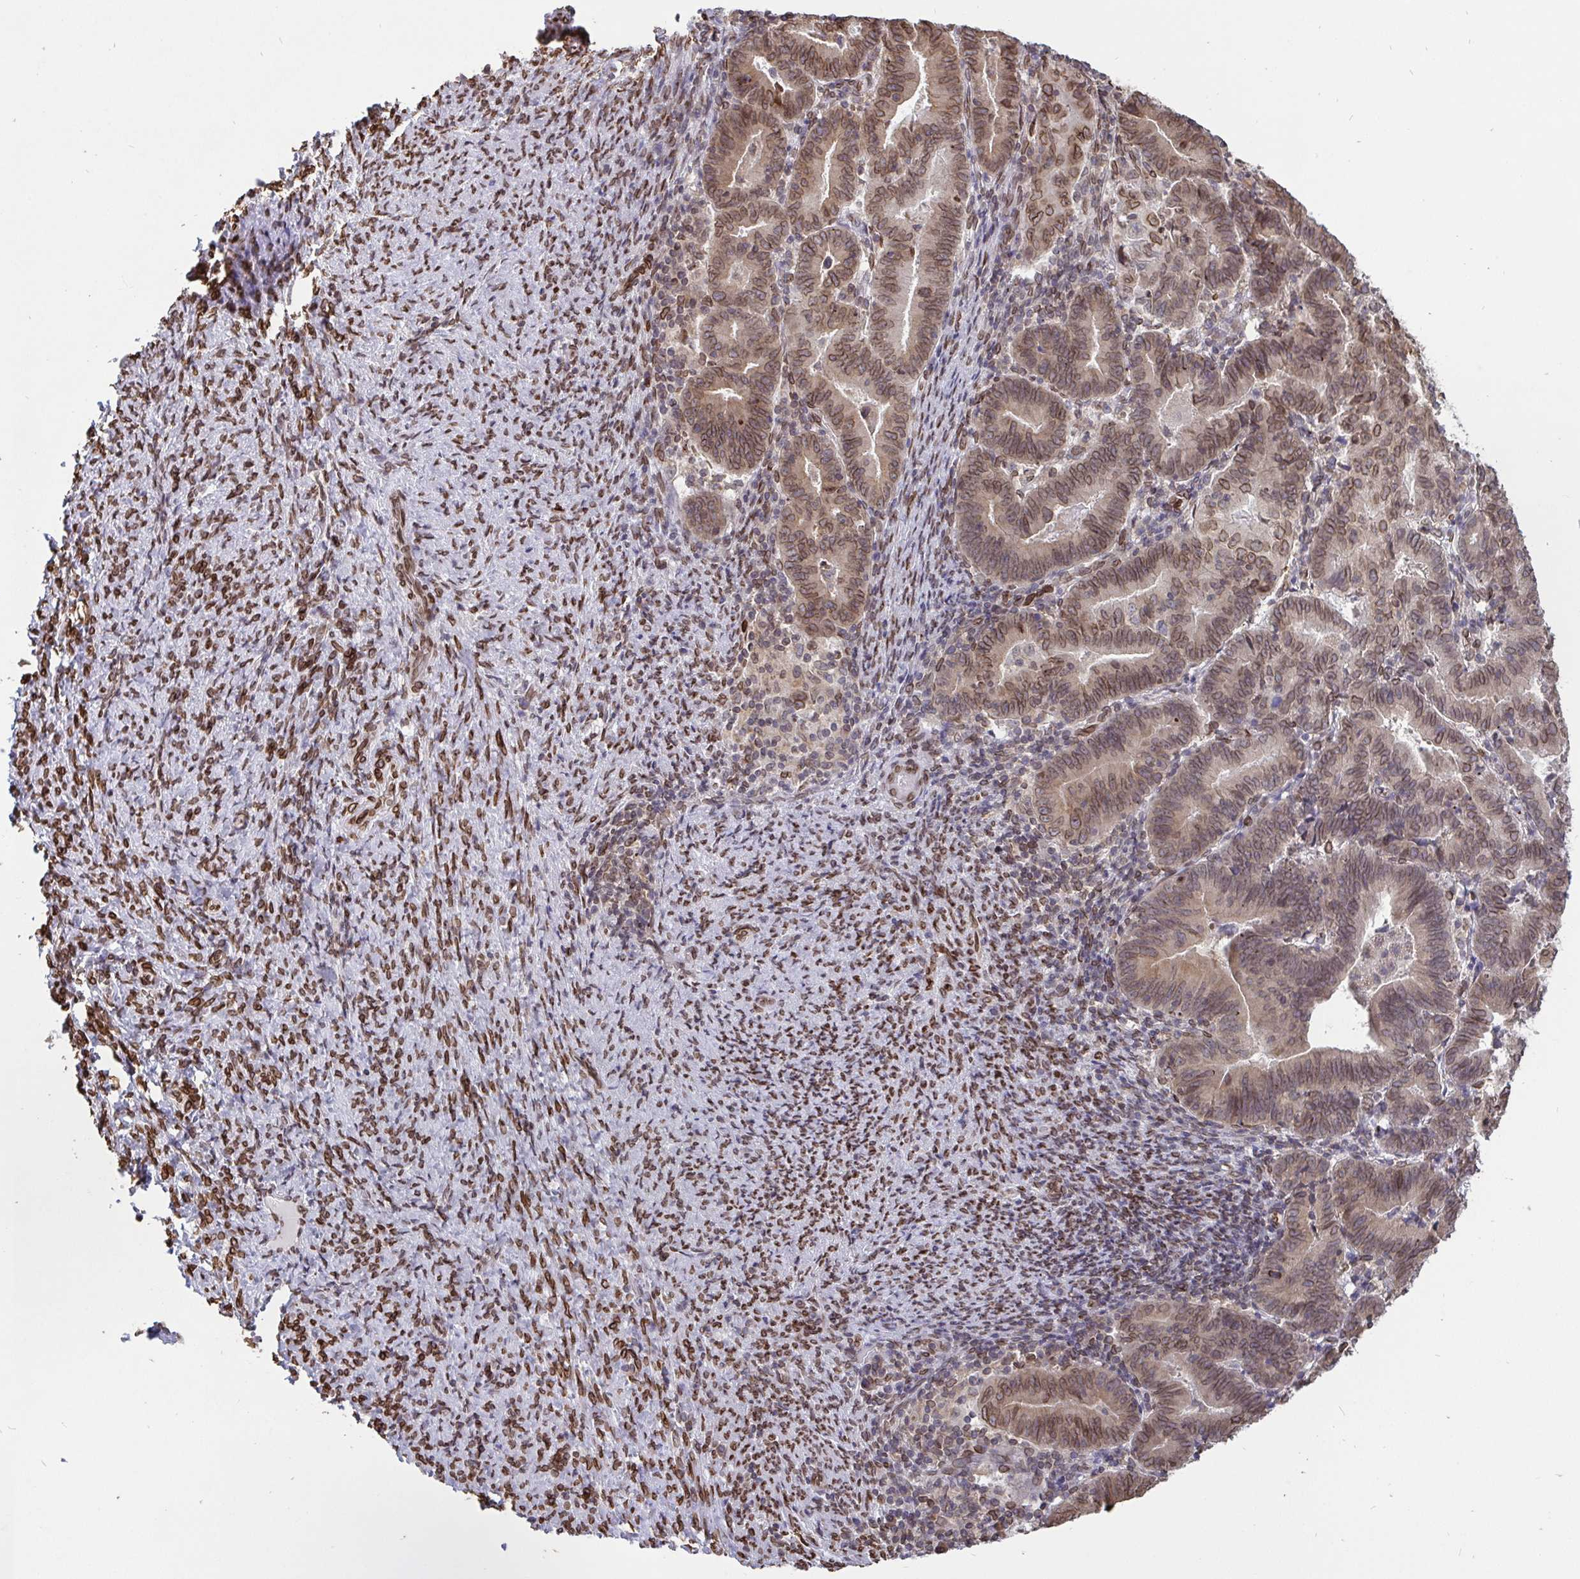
{"staining": {"intensity": "moderate", "quantity": ">75%", "location": "cytoplasmic/membranous,nuclear"}, "tissue": "endometrial cancer", "cell_type": "Tumor cells", "image_type": "cancer", "snomed": [{"axis": "morphology", "description": "Adenocarcinoma, NOS"}, {"axis": "topography", "description": "Endometrium"}], "caption": "IHC (DAB) staining of endometrial adenocarcinoma demonstrates moderate cytoplasmic/membranous and nuclear protein staining in approximately >75% of tumor cells.", "gene": "EMD", "patient": {"sex": "female", "age": 70}}